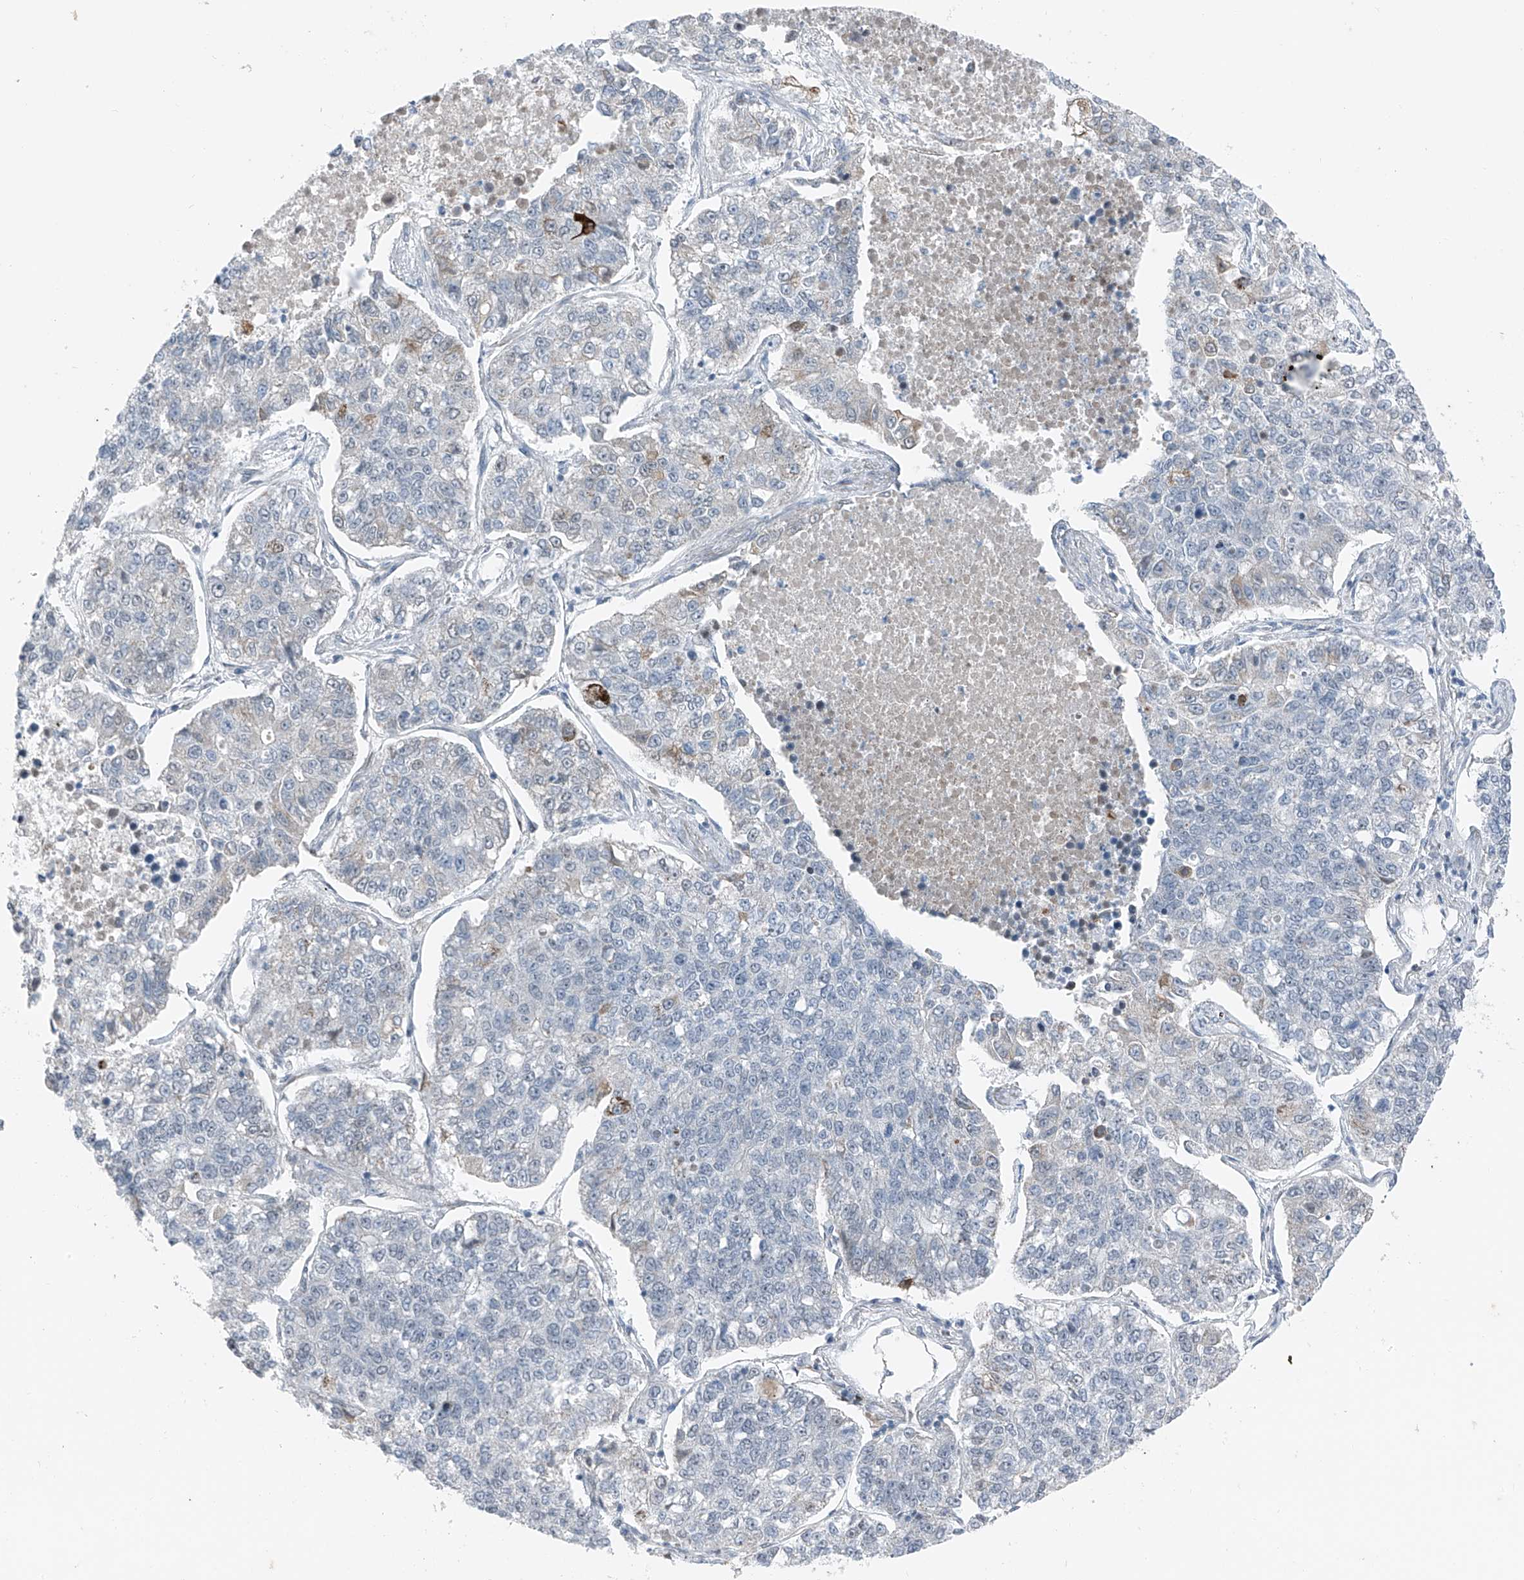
{"staining": {"intensity": "negative", "quantity": "none", "location": "none"}, "tissue": "lung cancer", "cell_type": "Tumor cells", "image_type": "cancer", "snomed": [{"axis": "morphology", "description": "Adenocarcinoma, NOS"}, {"axis": "topography", "description": "Lung"}], "caption": "An immunohistochemistry image of lung cancer is shown. There is no staining in tumor cells of lung cancer.", "gene": "DYRK1B", "patient": {"sex": "male", "age": 49}}